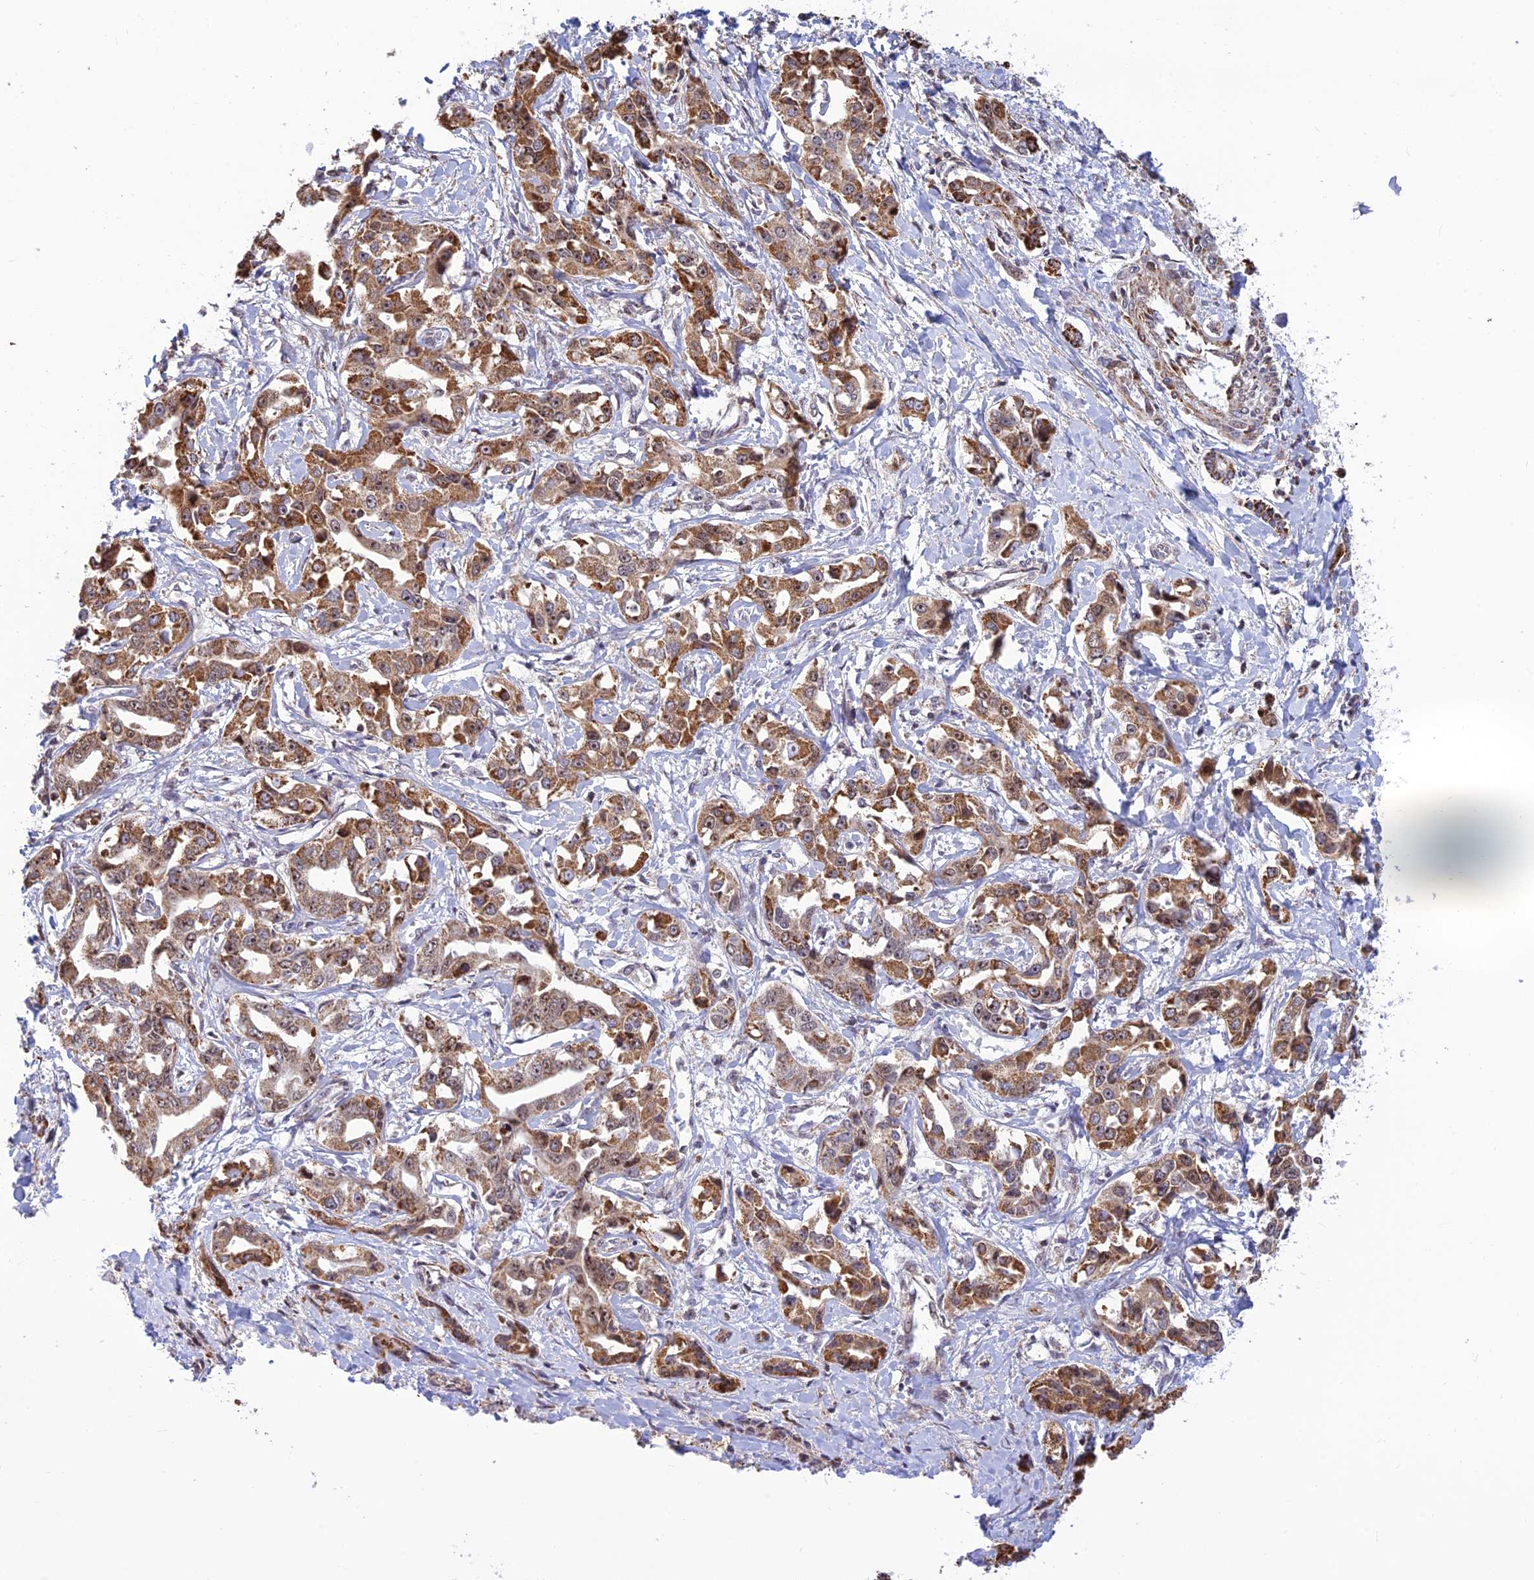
{"staining": {"intensity": "moderate", "quantity": ">75%", "location": "cytoplasmic/membranous,nuclear"}, "tissue": "liver cancer", "cell_type": "Tumor cells", "image_type": "cancer", "snomed": [{"axis": "morphology", "description": "Cholangiocarcinoma"}, {"axis": "topography", "description": "Liver"}], "caption": "Brown immunohistochemical staining in liver cancer (cholangiocarcinoma) reveals moderate cytoplasmic/membranous and nuclear staining in approximately >75% of tumor cells. (IHC, brightfield microscopy, high magnification).", "gene": "POLR1G", "patient": {"sex": "male", "age": 59}}